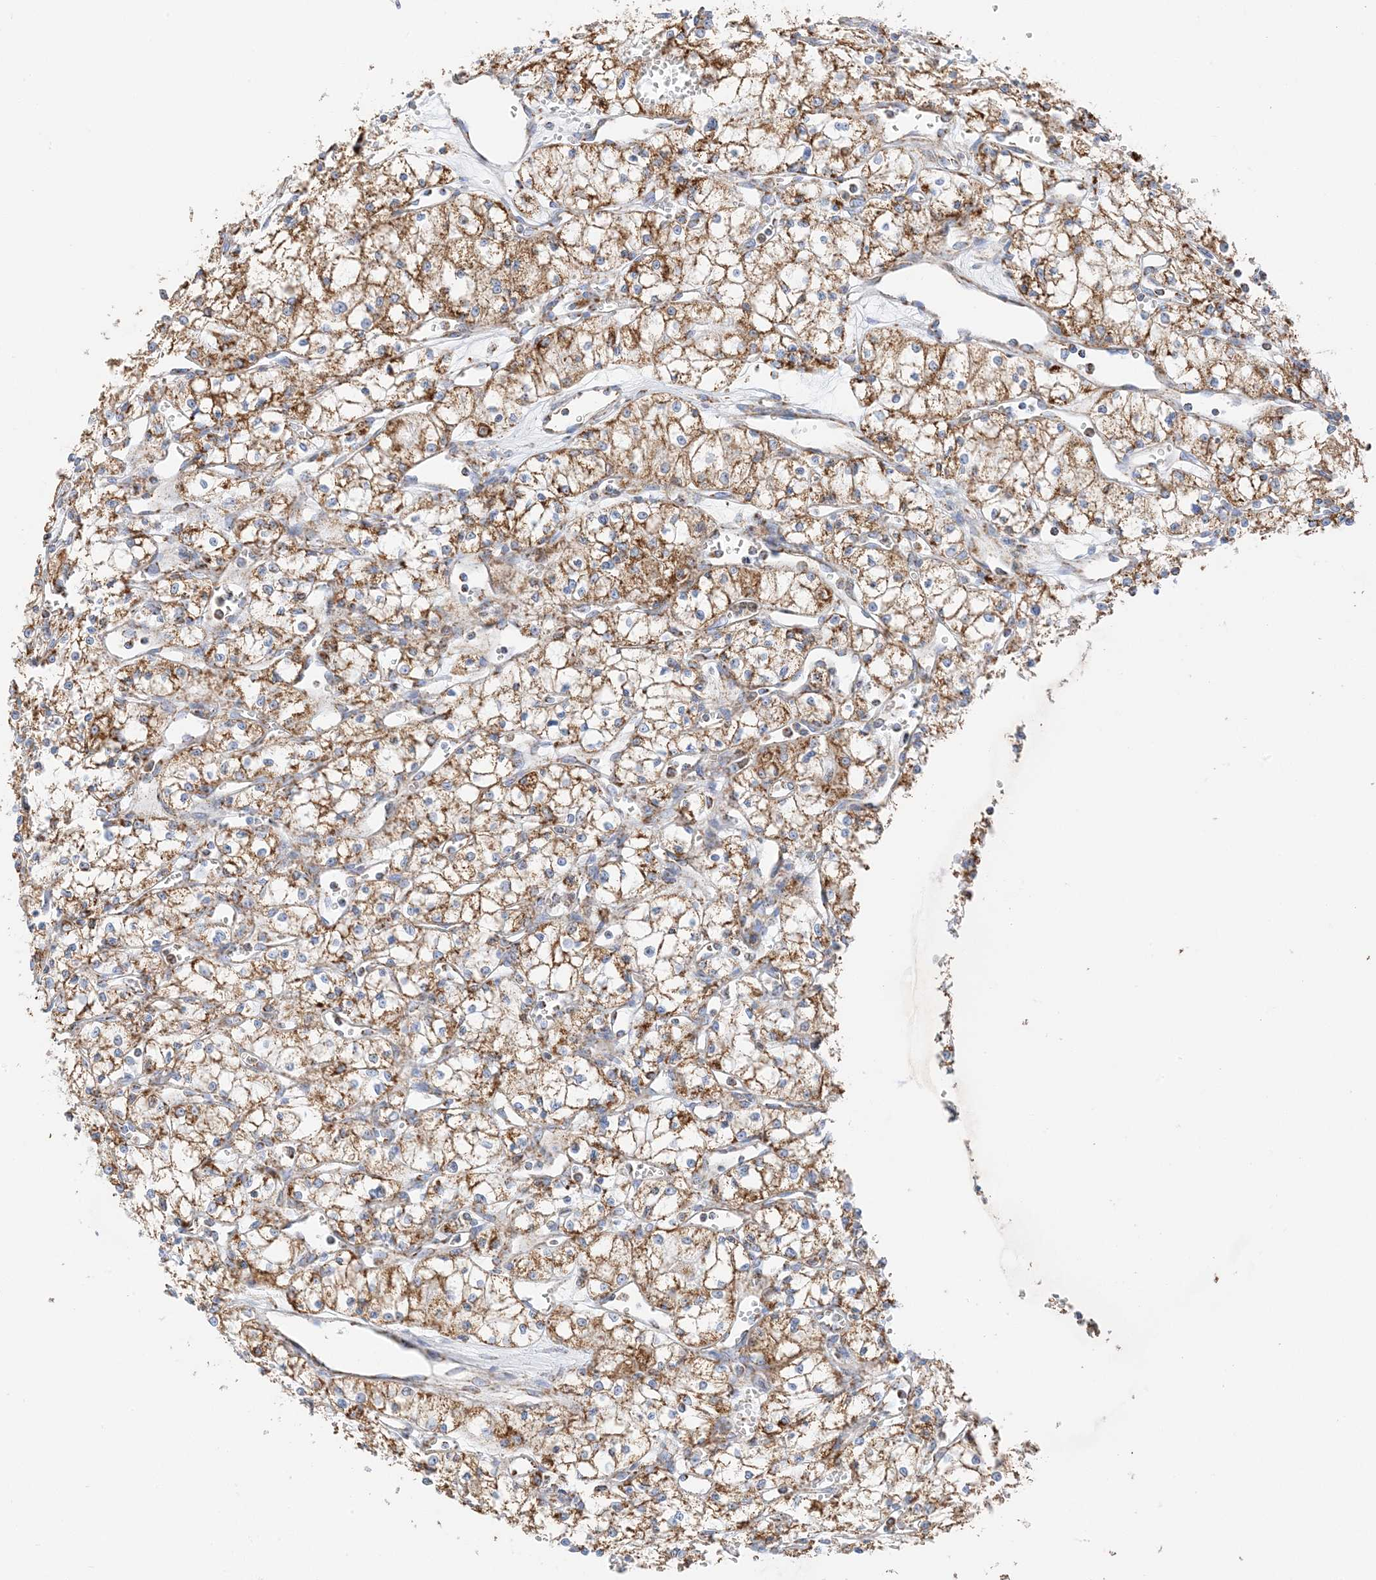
{"staining": {"intensity": "moderate", "quantity": ">75%", "location": "cytoplasmic/membranous"}, "tissue": "renal cancer", "cell_type": "Tumor cells", "image_type": "cancer", "snomed": [{"axis": "morphology", "description": "Adenocarcinoma, NOS"}, {"axis": "topography", "description": "Kidney"}], "caption": "Approximately >75% of tumor cells in human adenocarcinoma (renal) exhibit moderate cytoplasmic/membranous protein staining as visualized by brown immunohistochemical staining.", "gene": "CAPN13", "patient": {"sex": "male", "age": 59}}